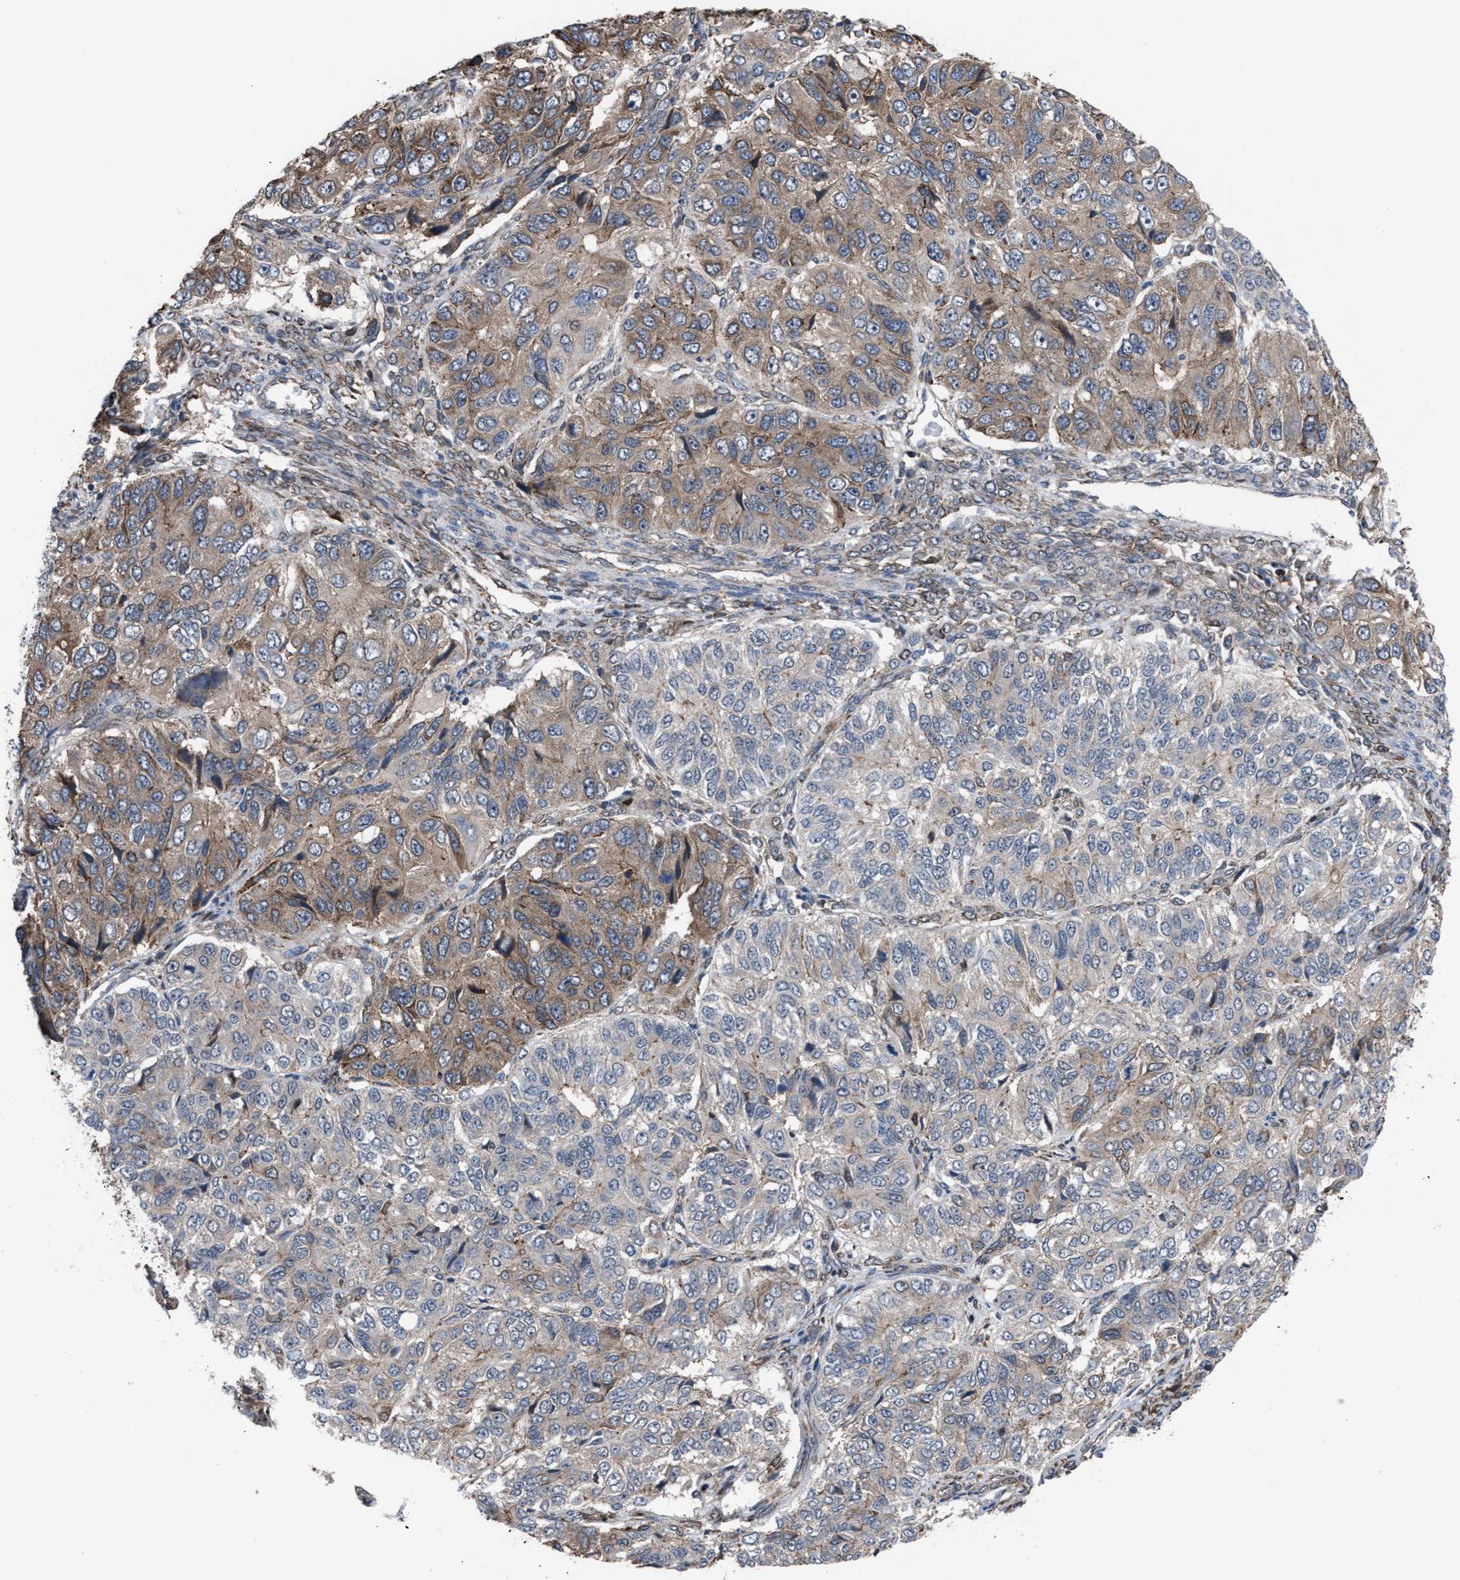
{"staining": {"intensity": "weak", "quantity": ">75%", "location": "cytoplasmic/membranous"}, "tissue": "ovarian cancer", "cell_type": "Tumor cells", "image_type": "cancer", "snomed": [{"axis": "morphology", "description": "Carcinoma, endometroid"}, {"axis": "topography", "description": "Ovary"}], "caption": "A brown stain labels weak cytoplasmic/membranous positivity of a protein in human ovarian cancer (endometroid carcinoma) tumor cells.", "gene": "TP53BP2", "patient": {"sex": "female", "age": 51}}